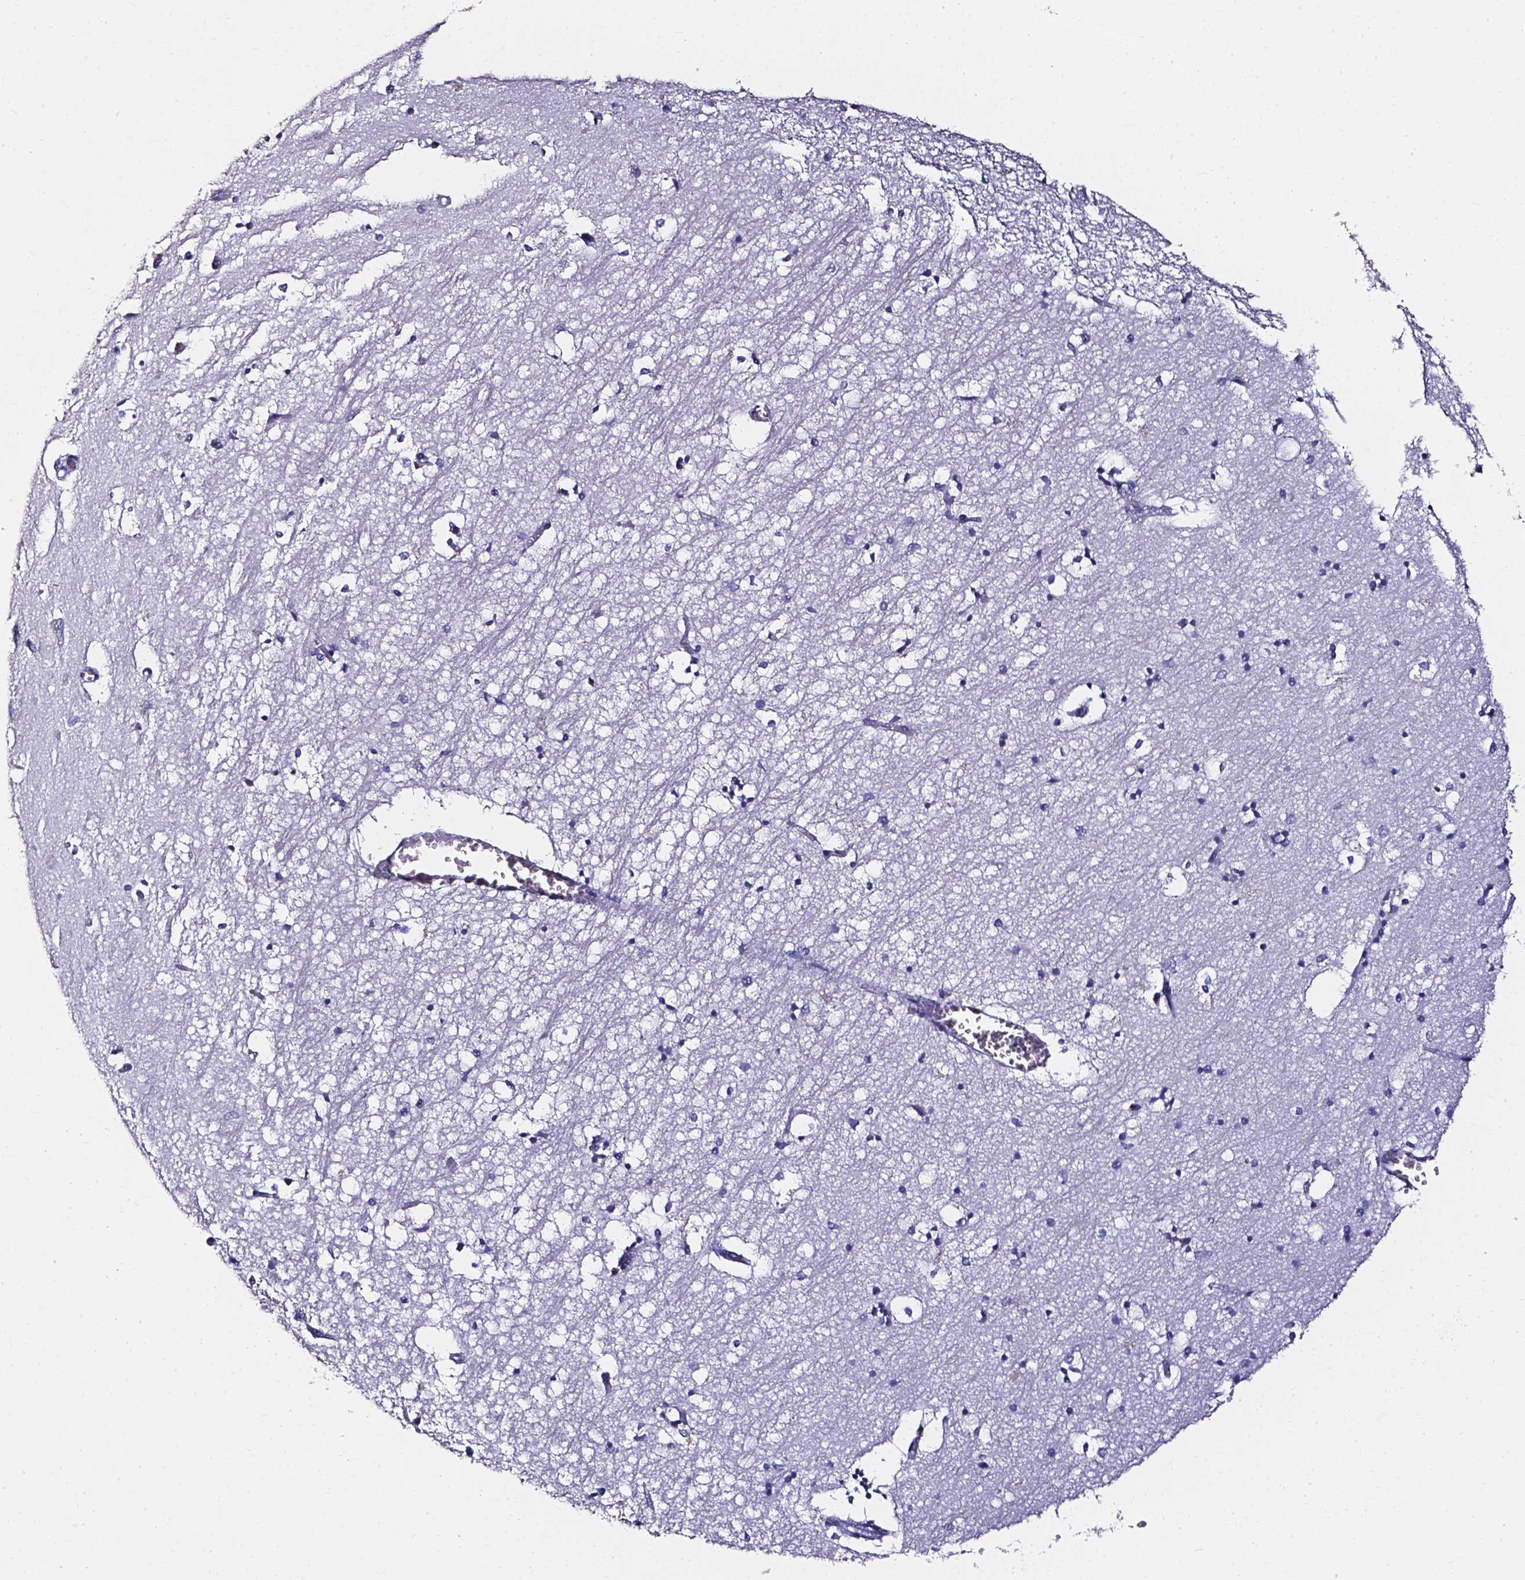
{"staining": {"intensity": "negative", "quantity": "none", "location": "none"}, "tissue": "hippocampus", "cell_type": "Glial cells", "image_type": "normal", "snomed": [{"axis": "morphology", "description": "Normal tissue, NOS"}, {"axis": "topography", "description": "Lateral ventricle wall"}, {"axis": "topography", "description": "Hippocampus"}], "caption": "This is an IHC micrograph of benign human hippocampus. There is no positivity in glial cells.", "gene": "AKR1B10", "patient": {"sex": "female", "age": 63}}